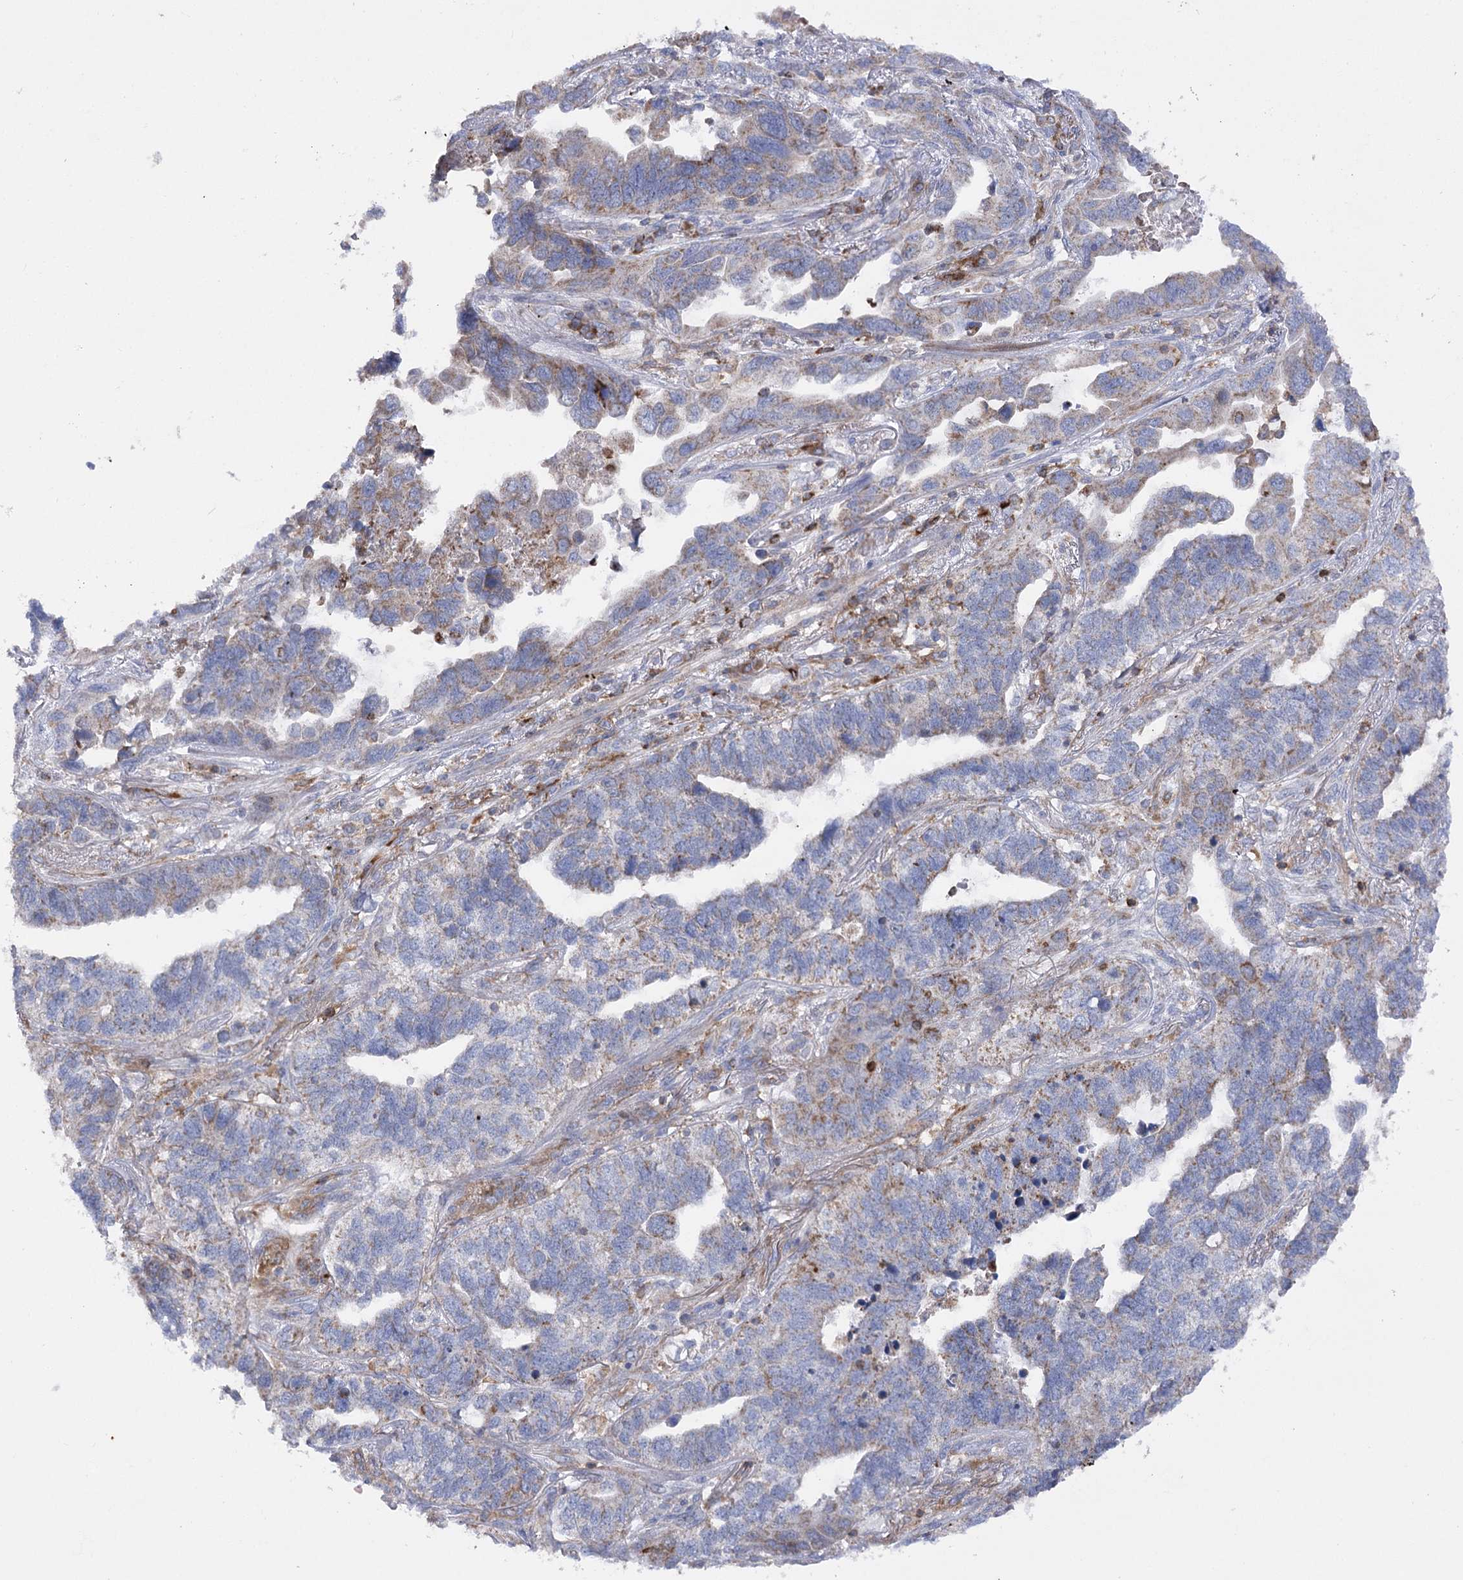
{"staining": {"intensity": "moderate", "quantity": "<25%", "location": "cytoplasmic/membranous"}, "tissue": "lung cancer", "cell_type": "Tumor cells", "image_type": "cancer", "snomed": [{"axis": "morphology", "description": "Adenocarcinoma, NOS"}, {"axis": "topography", "description": "Lung"}], "caption": "Immunohistochemistry (IHC) staining of lung cancer, which exhibits low levels of moderate cytoplasmic/membranous expression in about <25% of tumor cells indicating moderate cytoplasmic/membranous protein expression. The staining was performed using DAB (3,3'-diaminobenzidine) (brown) for protein detection and nuclei were counterstained in hematoxylin (blue).", "gene": "COX15", "patient": {"sex": "male", "age": 67}}